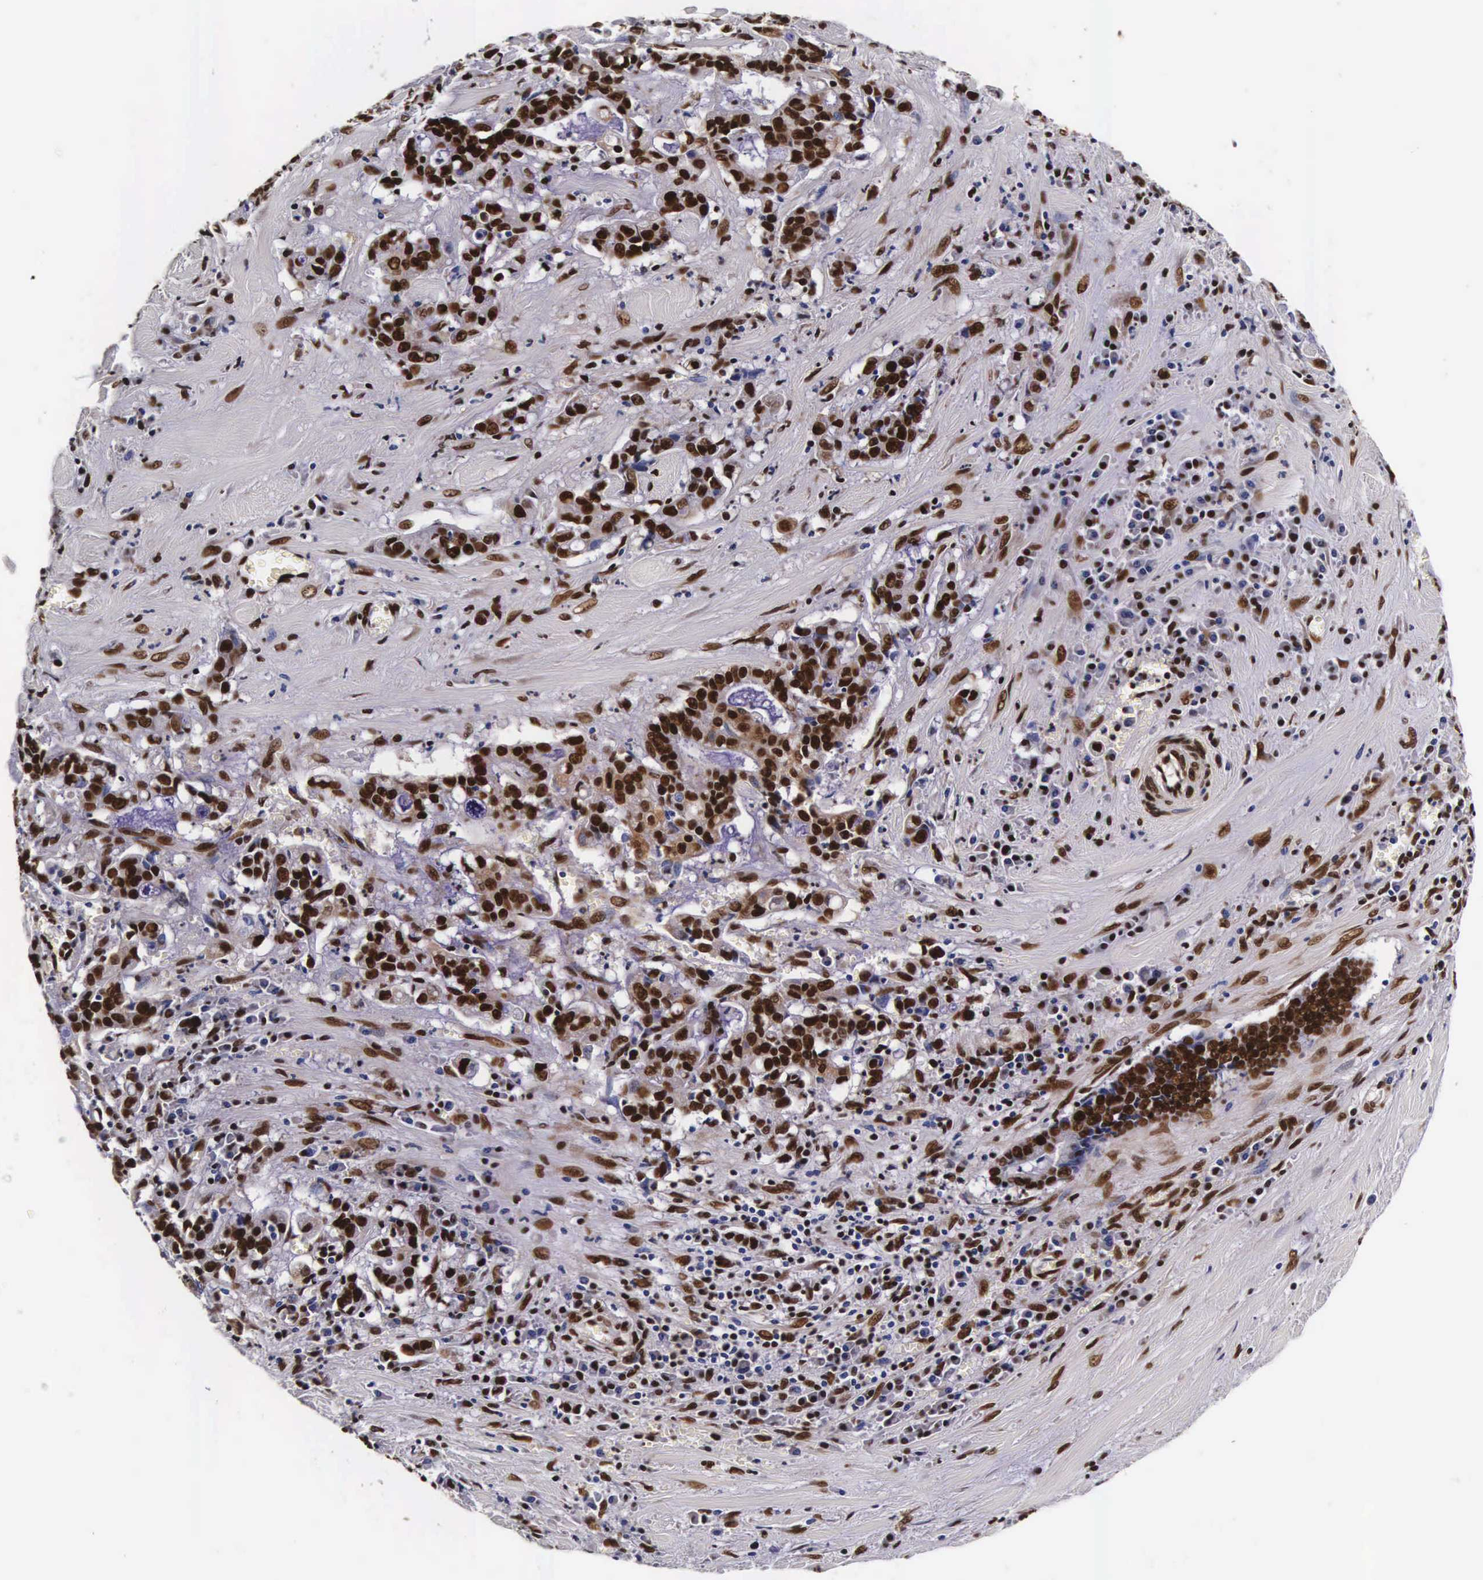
{"staining": {"intensity": "moderate", "quantity": ">75%", "location": "nuclear"}, "tissue": "liver cancer", "cell_type": "Tumor cells", "image_type": "cancer", "snomed": [{"axis": "morphology", "description": "Cholangiocarcinoma"}, {"axis": "topography", "description": "Liver"}], "caption": "High-magnification brightfield microscopy of liver cancer stained with DAB (brown) and counterstained with hematoxylin (blue). tumor cells exhibit moderate nuclear staining is present in approximately>75% of cells.", "gene": "PABPN1", "patient": {"sex": "male", "age": 57}}